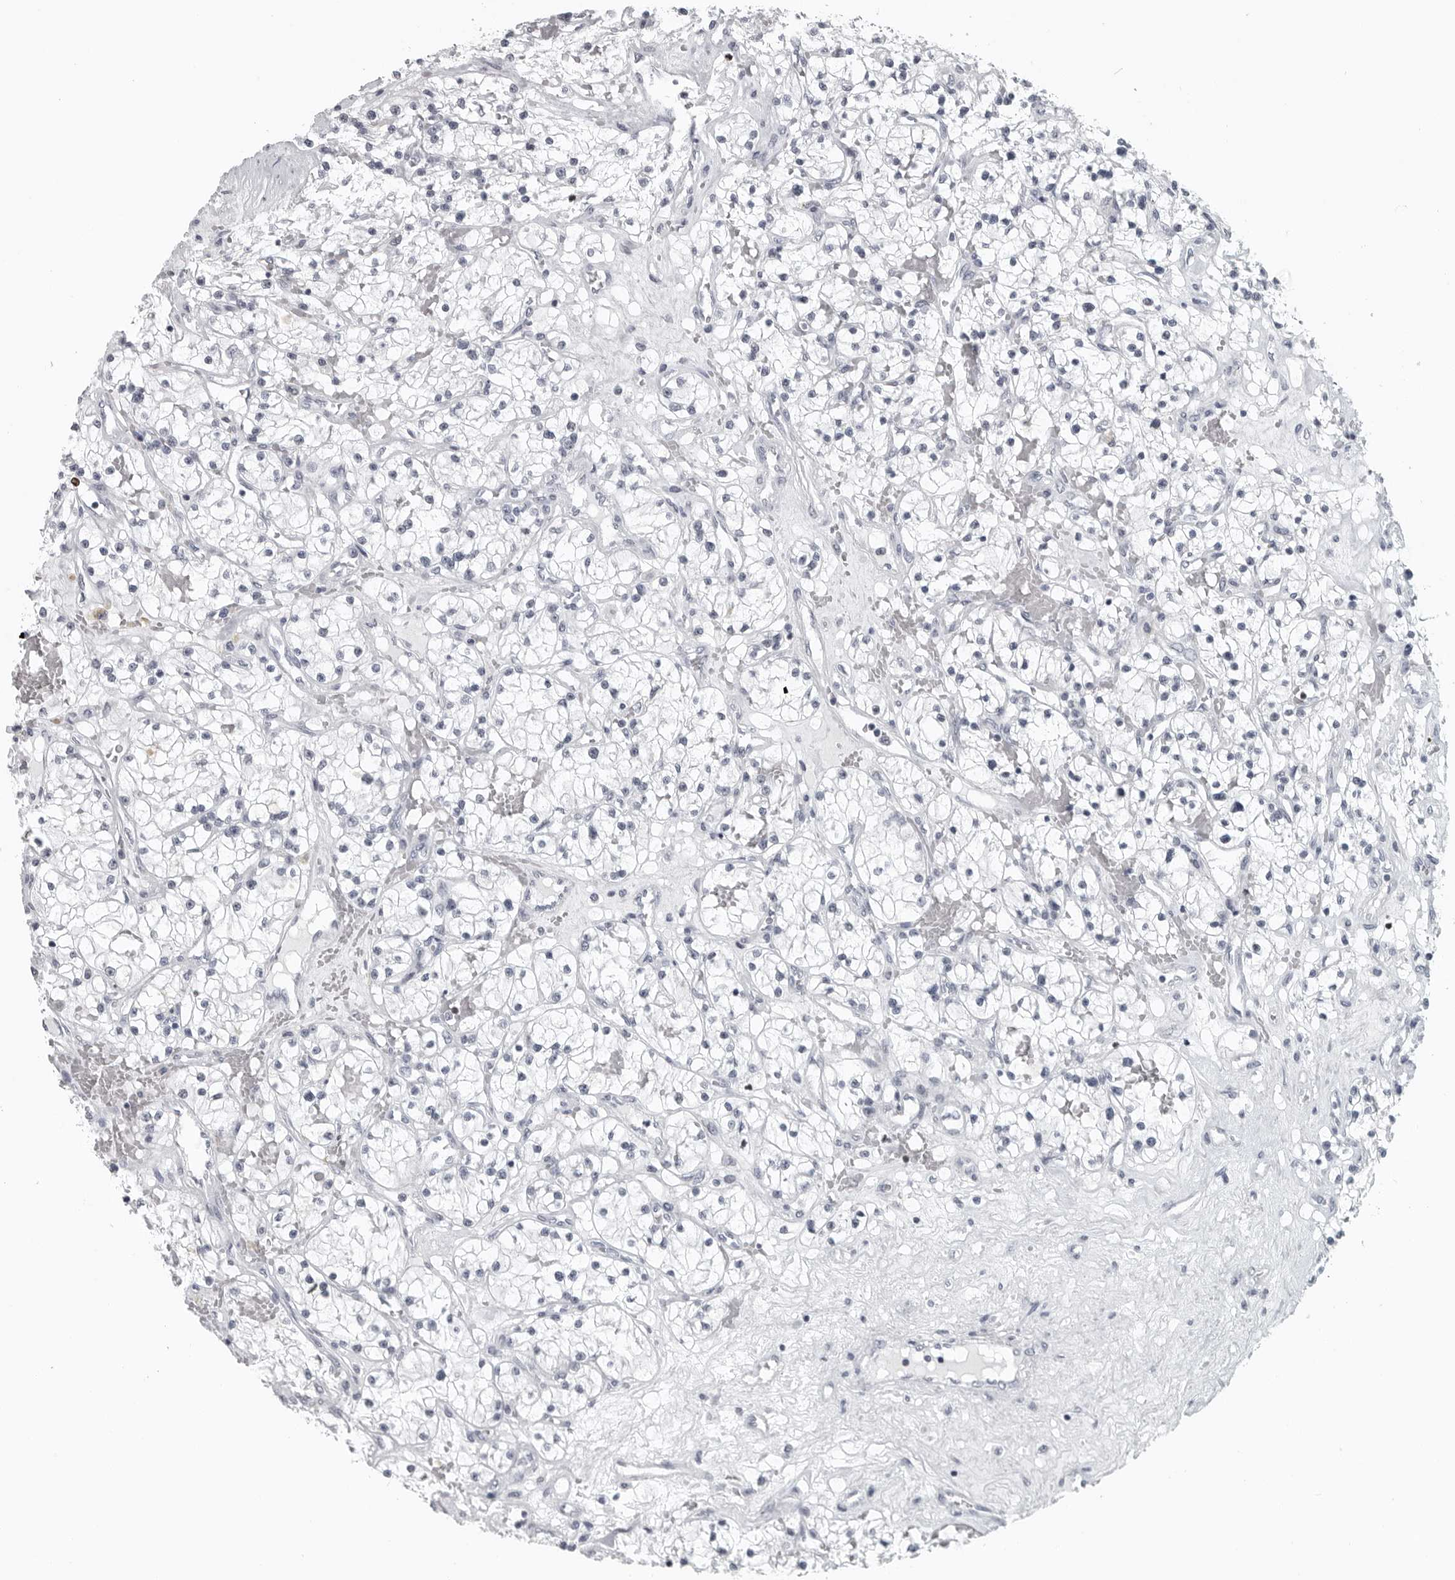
{"staining": {"intensity": "negative", "quantity": "none", "location": "none"}, "tissue": "renal cancer", "cell_type": "Tumor cells", "image_type": "cancer", "snomed": [{"axis": "morphology", "description": "Normal tissue, NOS"}, {"axis": "morphology", "description": "Adenocarcinoma, NOS"}, {"axis": "topography", "description": "Kidney"}], "caption": "Human renal cancer stained for a protein using IHC reveals no positivity in tumor cells.", "gene": "SATB2", "patient": {"sex": "male", "age": 68}}